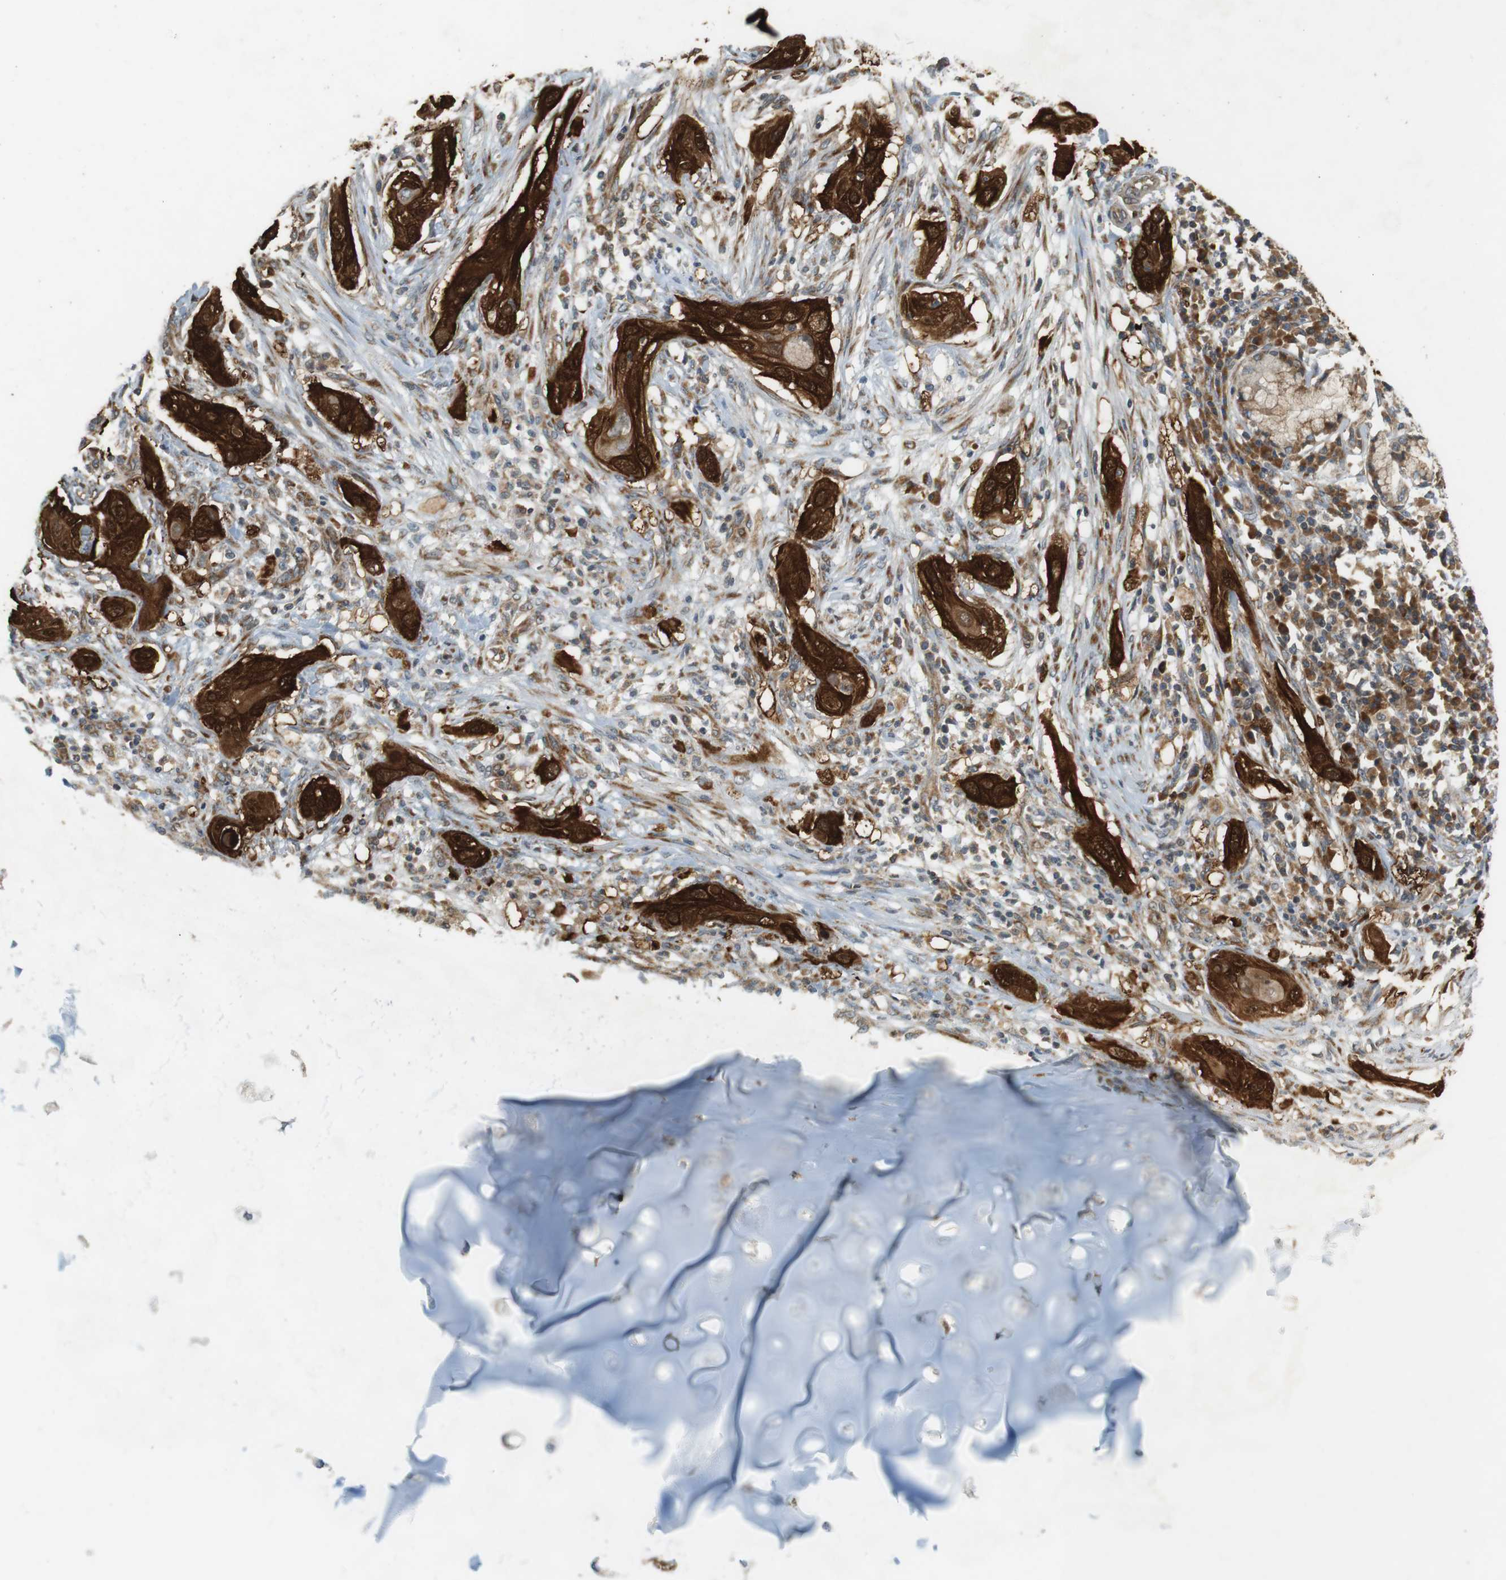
{"staining": {"intensity": "strong", "quantity": "25%-75%", "location": "cytoplasmic/membranous,nuclear"}, "tissue": "lung cancer", "cell_type": "Tumor cells", "image_type": "cancer", "snomed": [{"axis": "morphology", "description": "Squamous cell carcinoma, NOS"}, {"axis": "topography", "description": "Lung"}], "caption": "A micrograph of human lung cancer stained for a protein displays strong cytoplasmic/membranous and nuclear brown staining in tumor cells. (Stains: DAB (3,3'-diaminobenzidine) in brown, nuclei in blue, Microscopy: brightfield microscopy at high magnification).", "gene": "SLC41A1", "patient": {"sex": "female", "age": 47}}